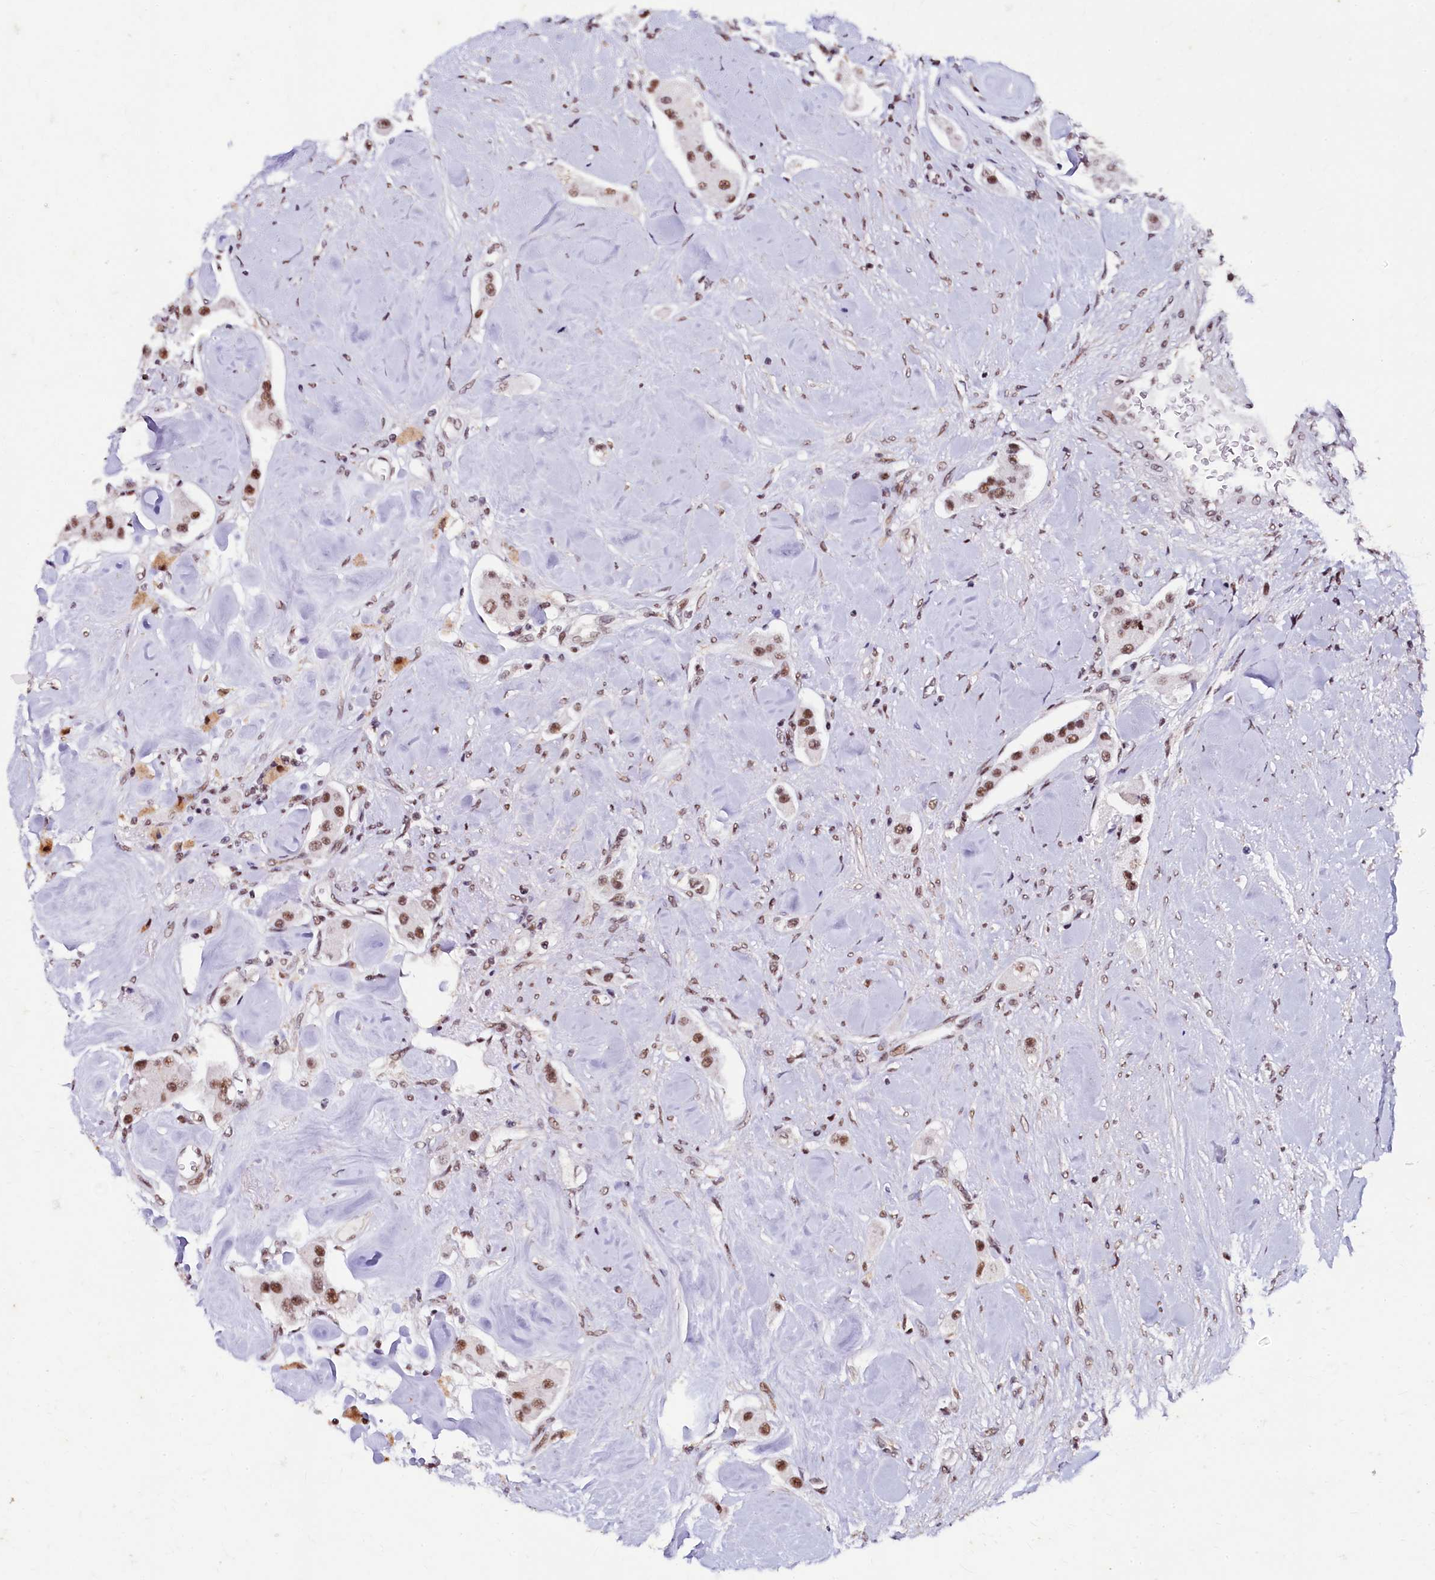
{"staining": {"intensity": "moderate", "quantity": ">75%", "location": "nuclear"}, "tissue": "carcinoid", "cell_type": "Tumor cells", "image_type": "cancer", "snomed": [{"axis": "morphology", "description": "Carcinoid, malignant, NOS"}, {"axis": "topography", "description": "Pancreas"}], "caption": "Carcinoid (malignant) stained for a protein (brown) shows moderate nuclear positive staining in approximately >75% of tumor cells.", "gene": "CPSF7", "patient": {"sex": "male", "age": 41}}